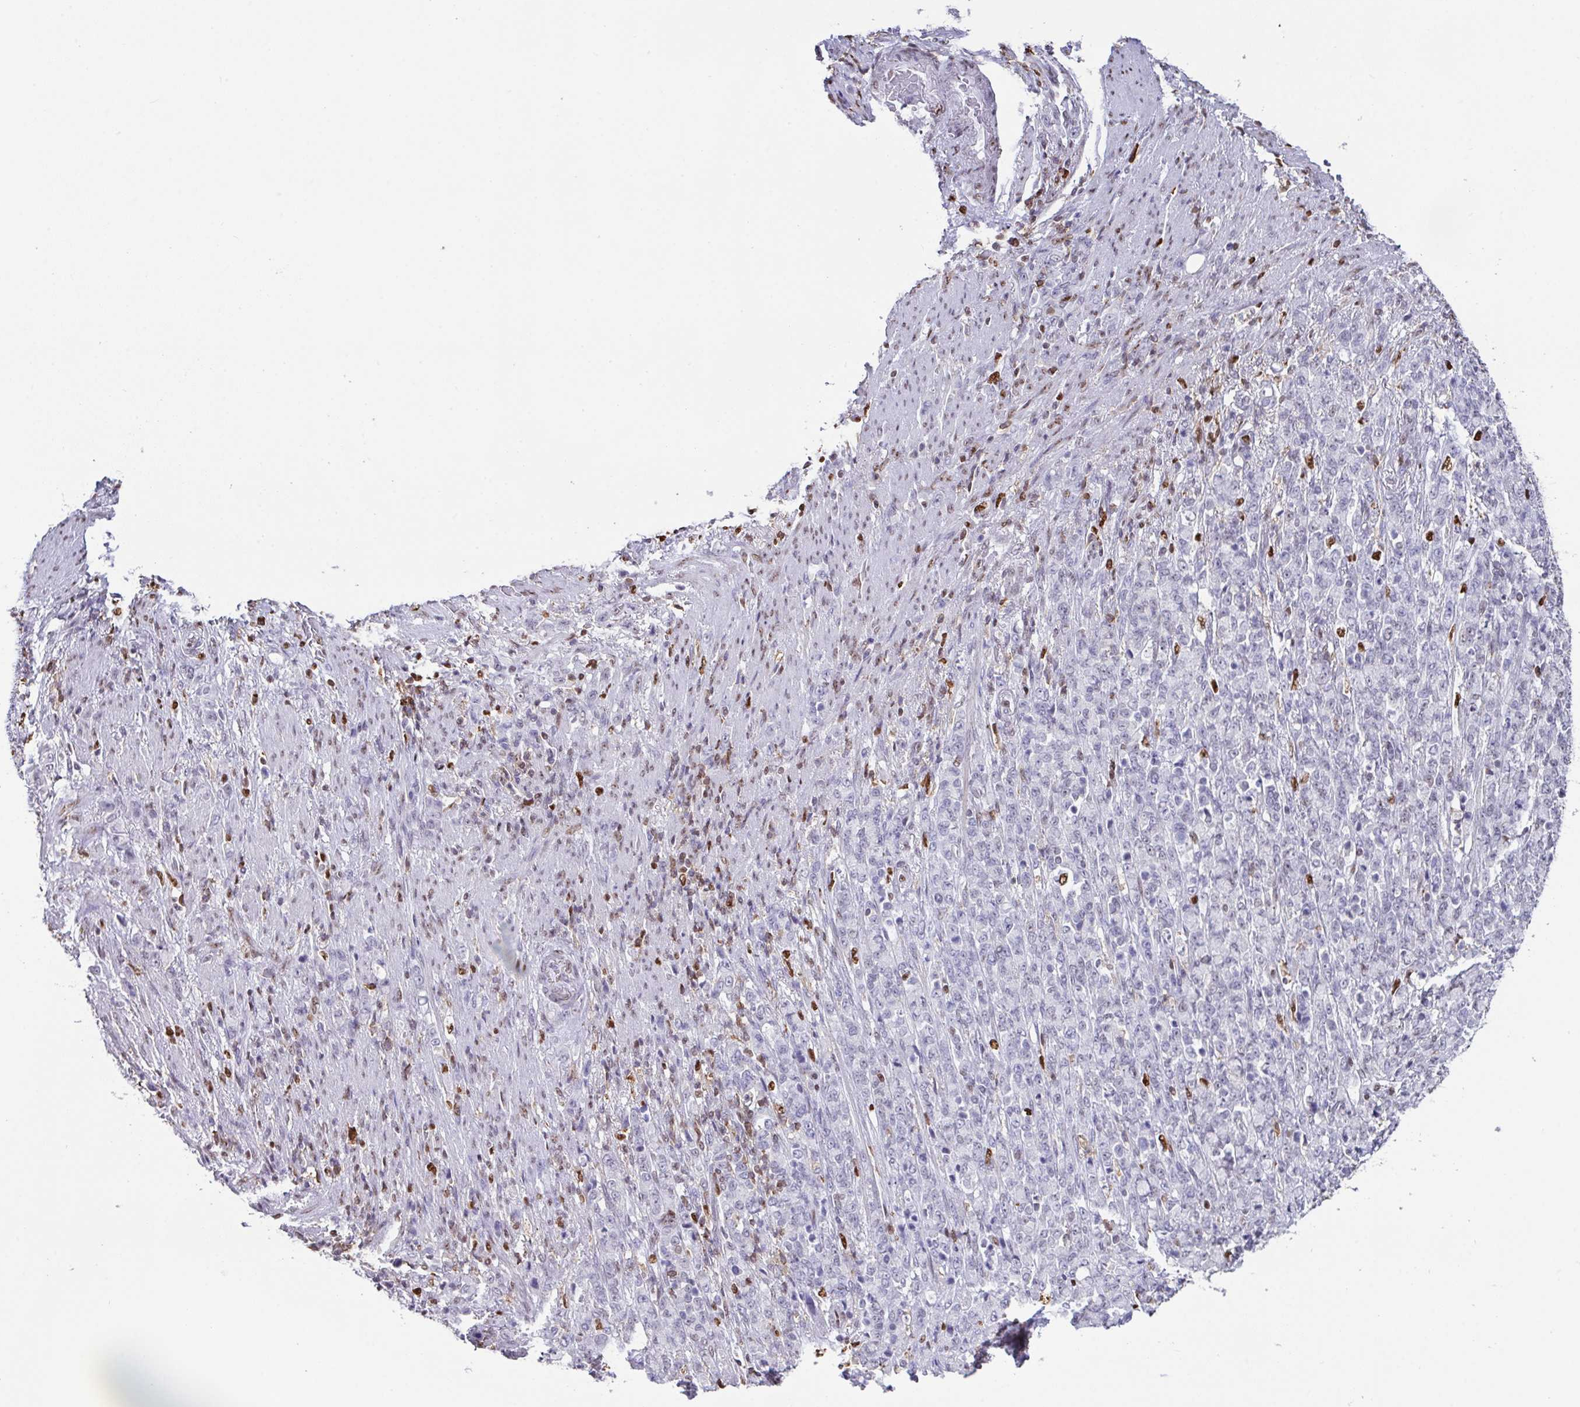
{"staining": {"intensity": "negative", "quantity": "none", "location": "none"}, "tissue": "stomach cancer", "cell_type": "Tumor cells", "image_type": "cancer", "snomed": [{"axis": "morphology", "description": "Adenocarcinoma, NOS"}, {"axis": "topography", "description": "Stomach"}], "caption": "Immunohistochemical staining of human adenocarcinoma (stomach) reveals no significant staining in tumor cells.", "gene": "BTBD10", "patient": {"sex": "female", "age": 79}}